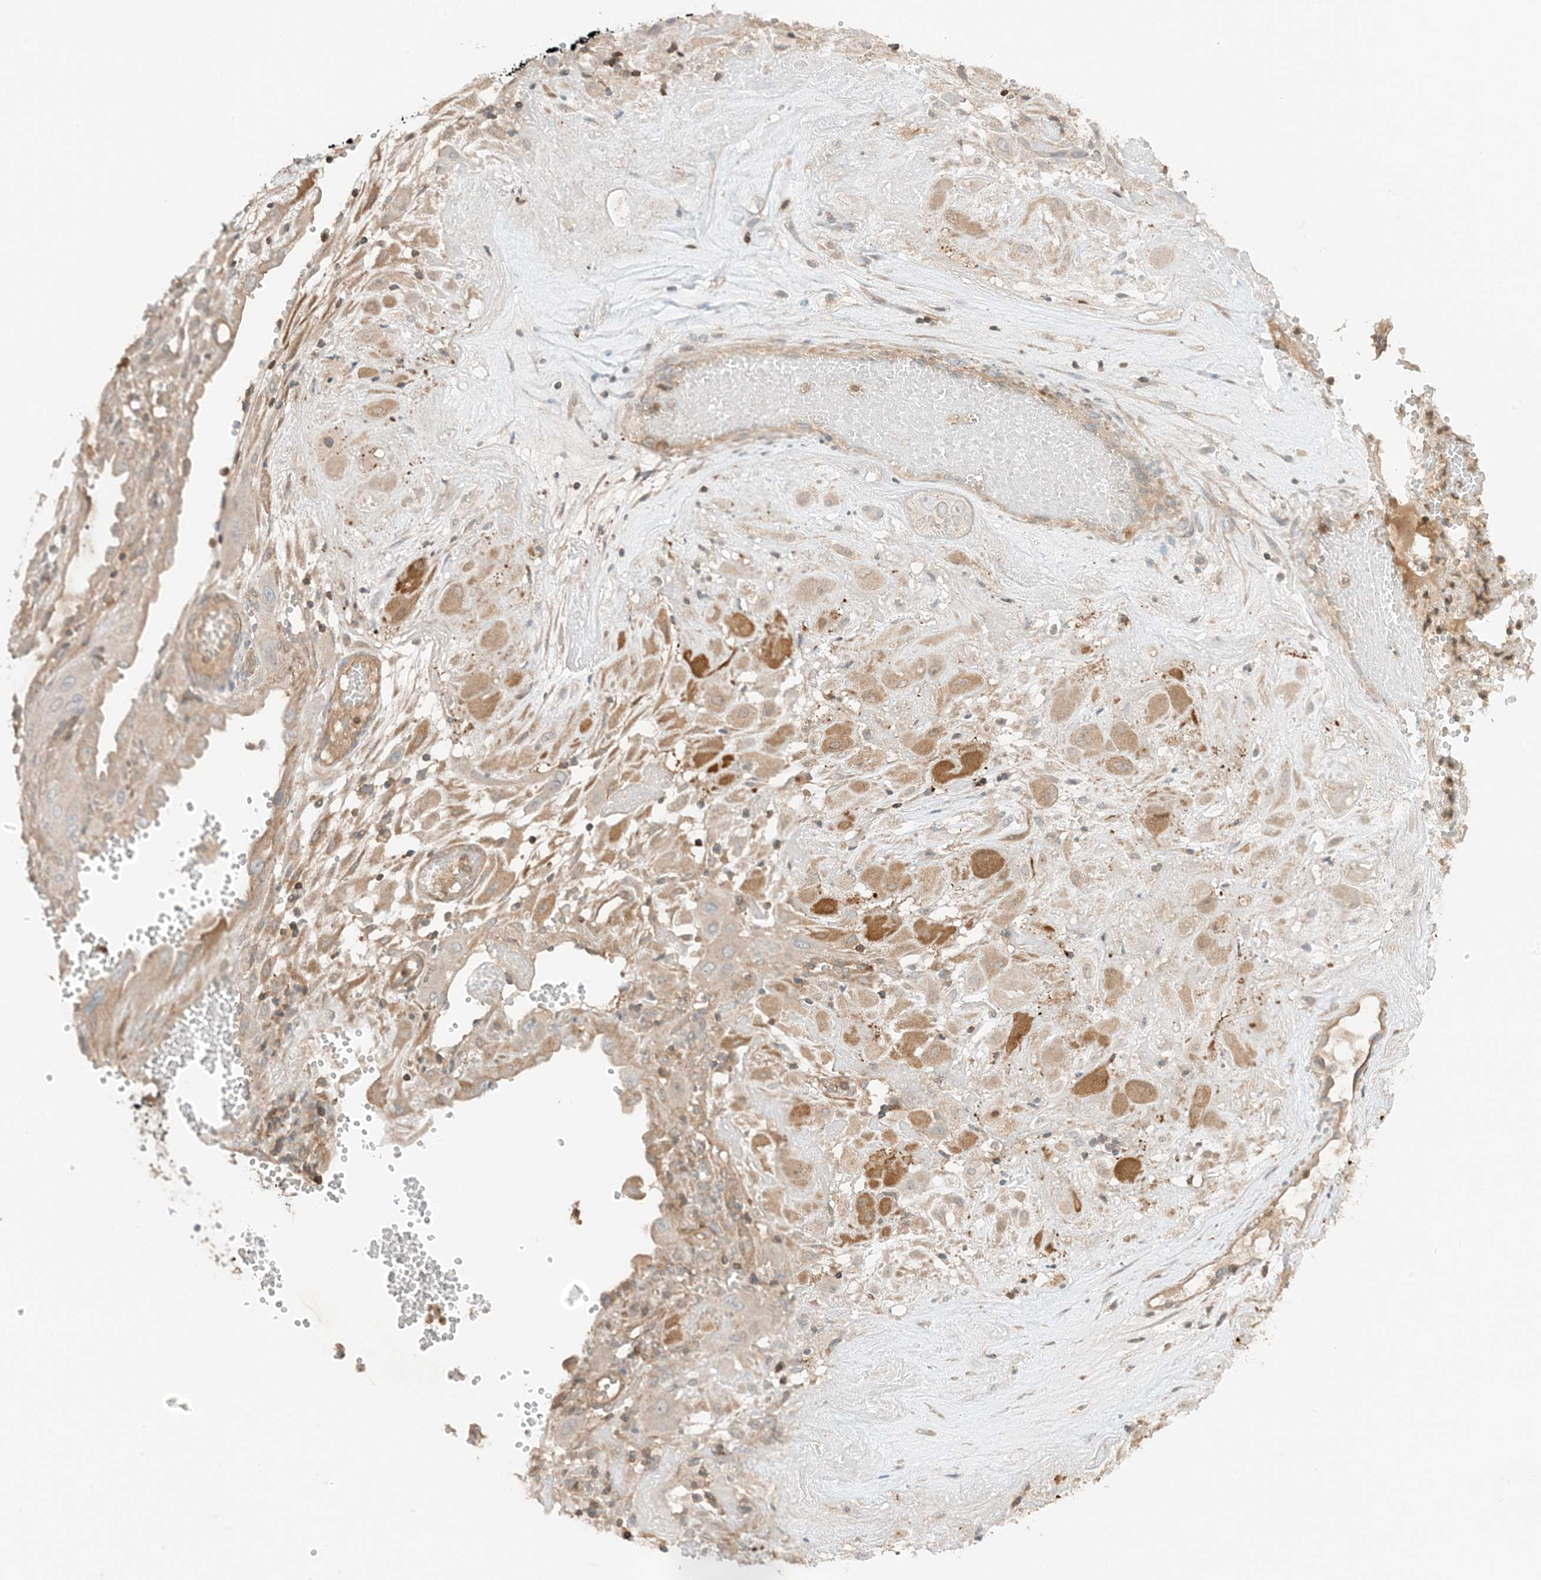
{"staining": {"intensity": "moderate", "quantity": ">75%", "location": "cytoplasmic/membranous"}, "tissue": "cervical cancer", "cell_type": "Tumor cells", "image_type": "cancer", "snomed": [{"axis": "morphology", "description": "Squamous cell carcinoma, NOS"}, {"axis": "topography", "description": "Cervix"}], "caption": "Cervical cancer (squamous cell carcinoma) stained with a brown dye reveals moderate cytoplasmic/membranous positive expression in approximately >75% of tumor cells.", "gene": "SLC25A12", "patient": {"sex": "female", "age": 34}}